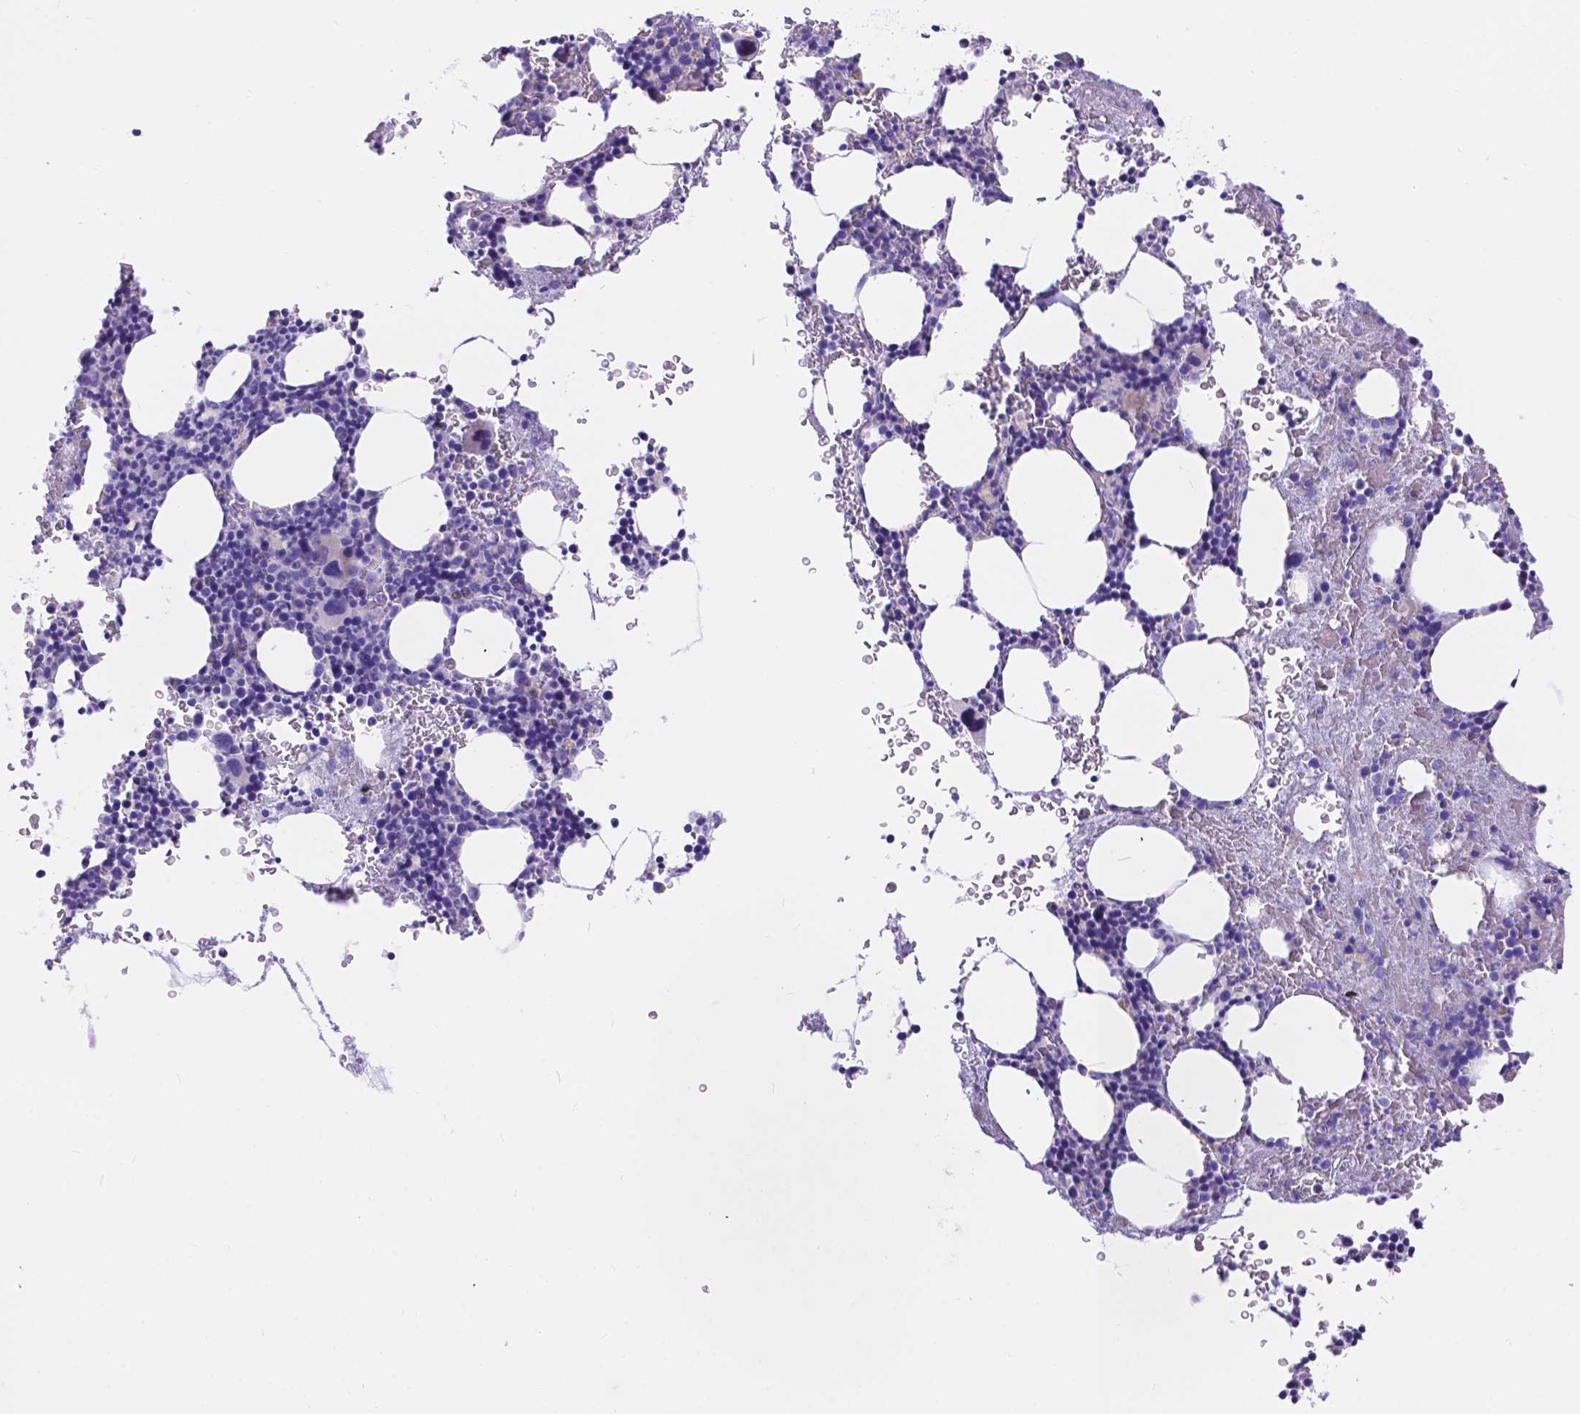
{"staining": {"intensity": "negative", "quantity": "none", "location": "none"}, "tissue": "bone marrow", "cell_type": "Hematopoietic cells", "image_type": "normal", "snomed": [{"axis": "morphology", "description": "Normal tissue, NOS"}, {"axis": "topography", "description": "Bone marrow"}], "caption": "IHC histopathology image of unremarkable bone marrow stained for a protein (brown), which reveals no positivity in hematopoietic cells.", "gene": "KLHL10", "patient": {"sex": "male", "age": 77}}